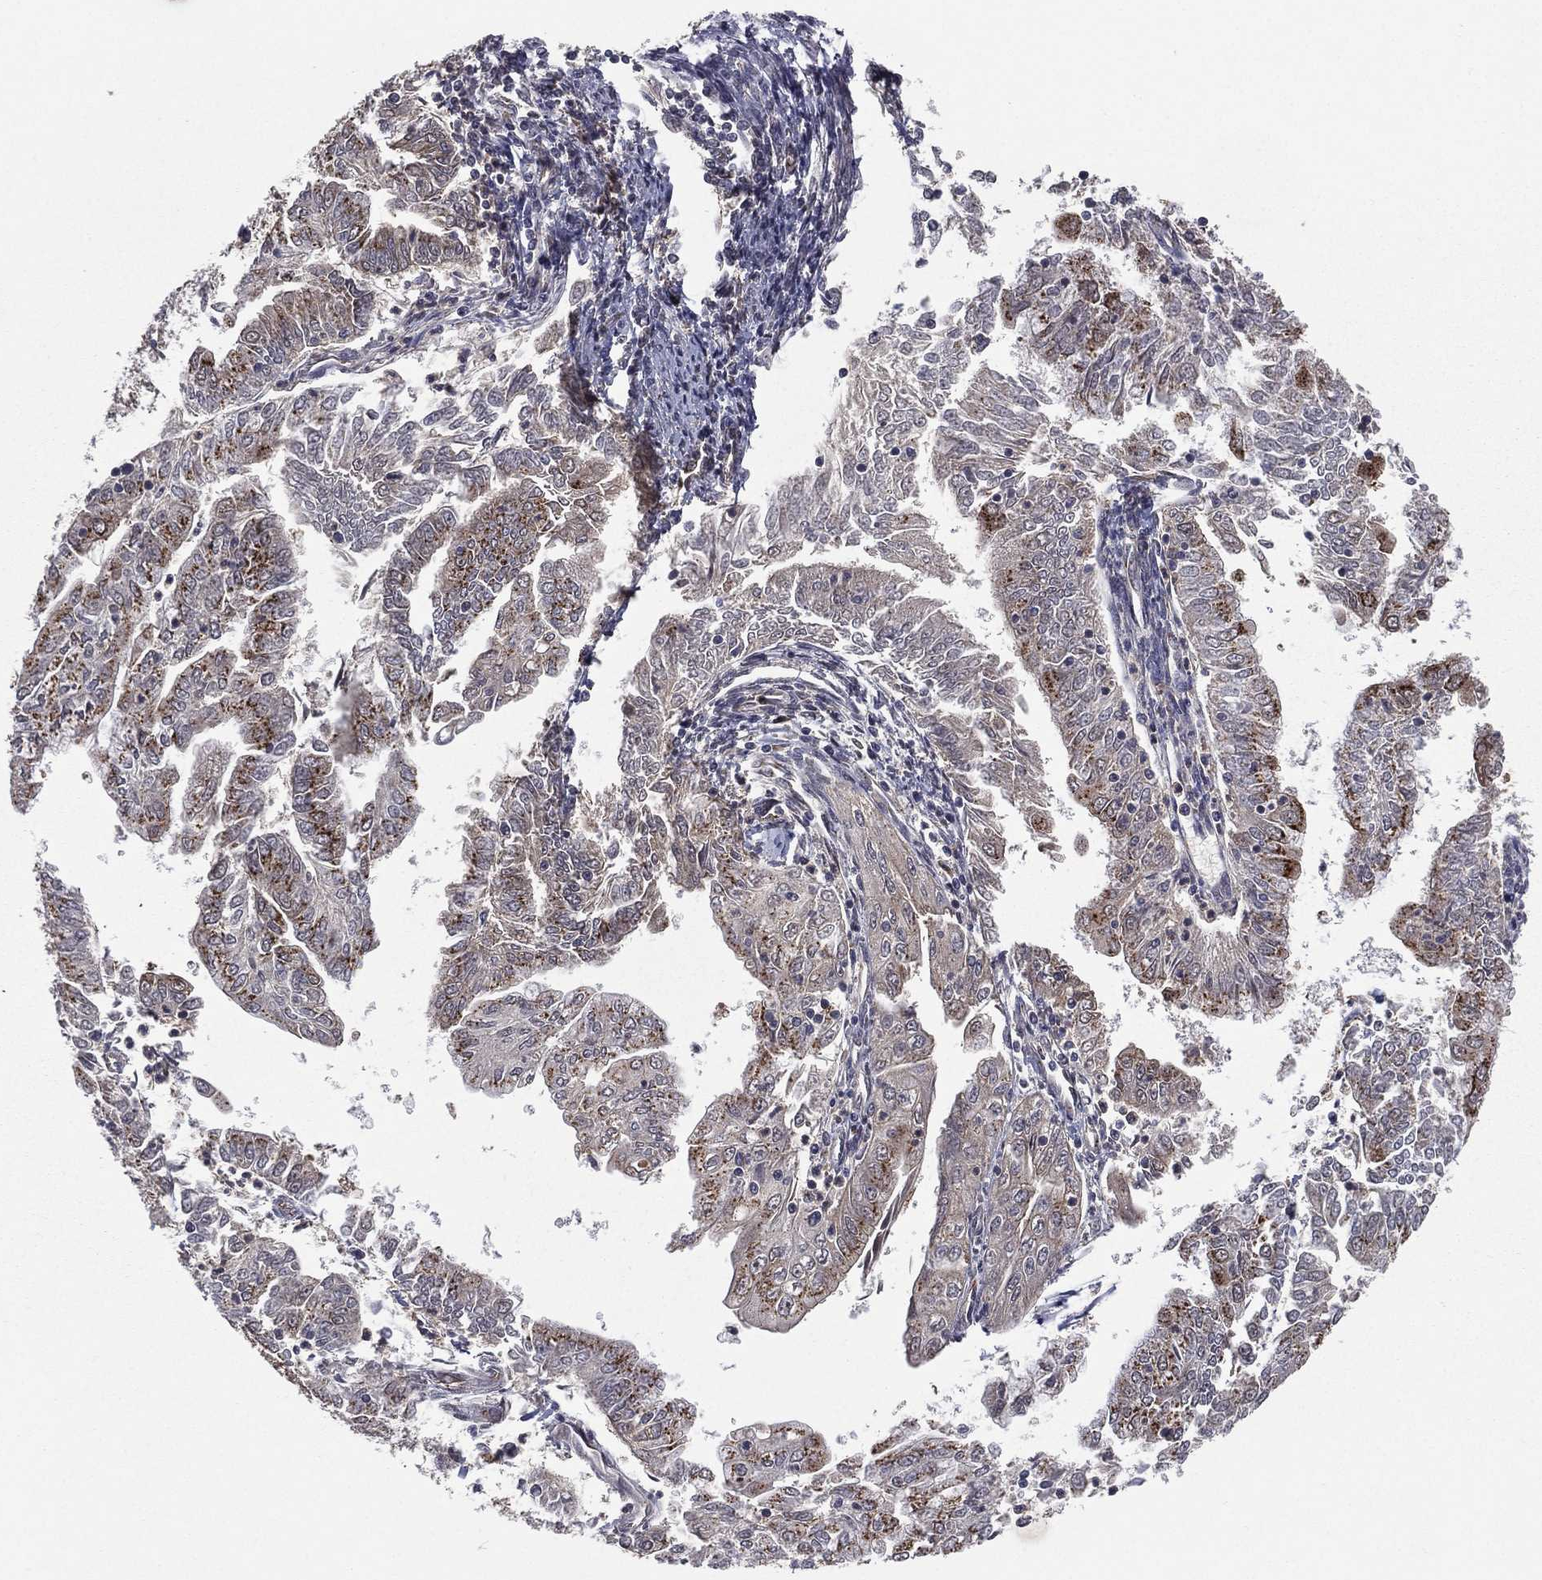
{"staining": {"intensity": "moderate", "quantity": "<25%", "location": "cytoplasmic/membranous"}, "tissue": "endometrial cancer", "cell_type": "Tumor cells", "image_type": "cancer", "snomed": [{"axis": "morphology", "description": "Adenocarcinoma, NOS"}, {"axis": "topography", "description": "Endometrium"}], "caption": "Protein staining of endometrial cancer tissue shows moderate cytoplasmic/membranous positivity in approximately <25% of tumor cells.", "gene": "CERT1", "patient": {"sex": "female", "age": 56}}